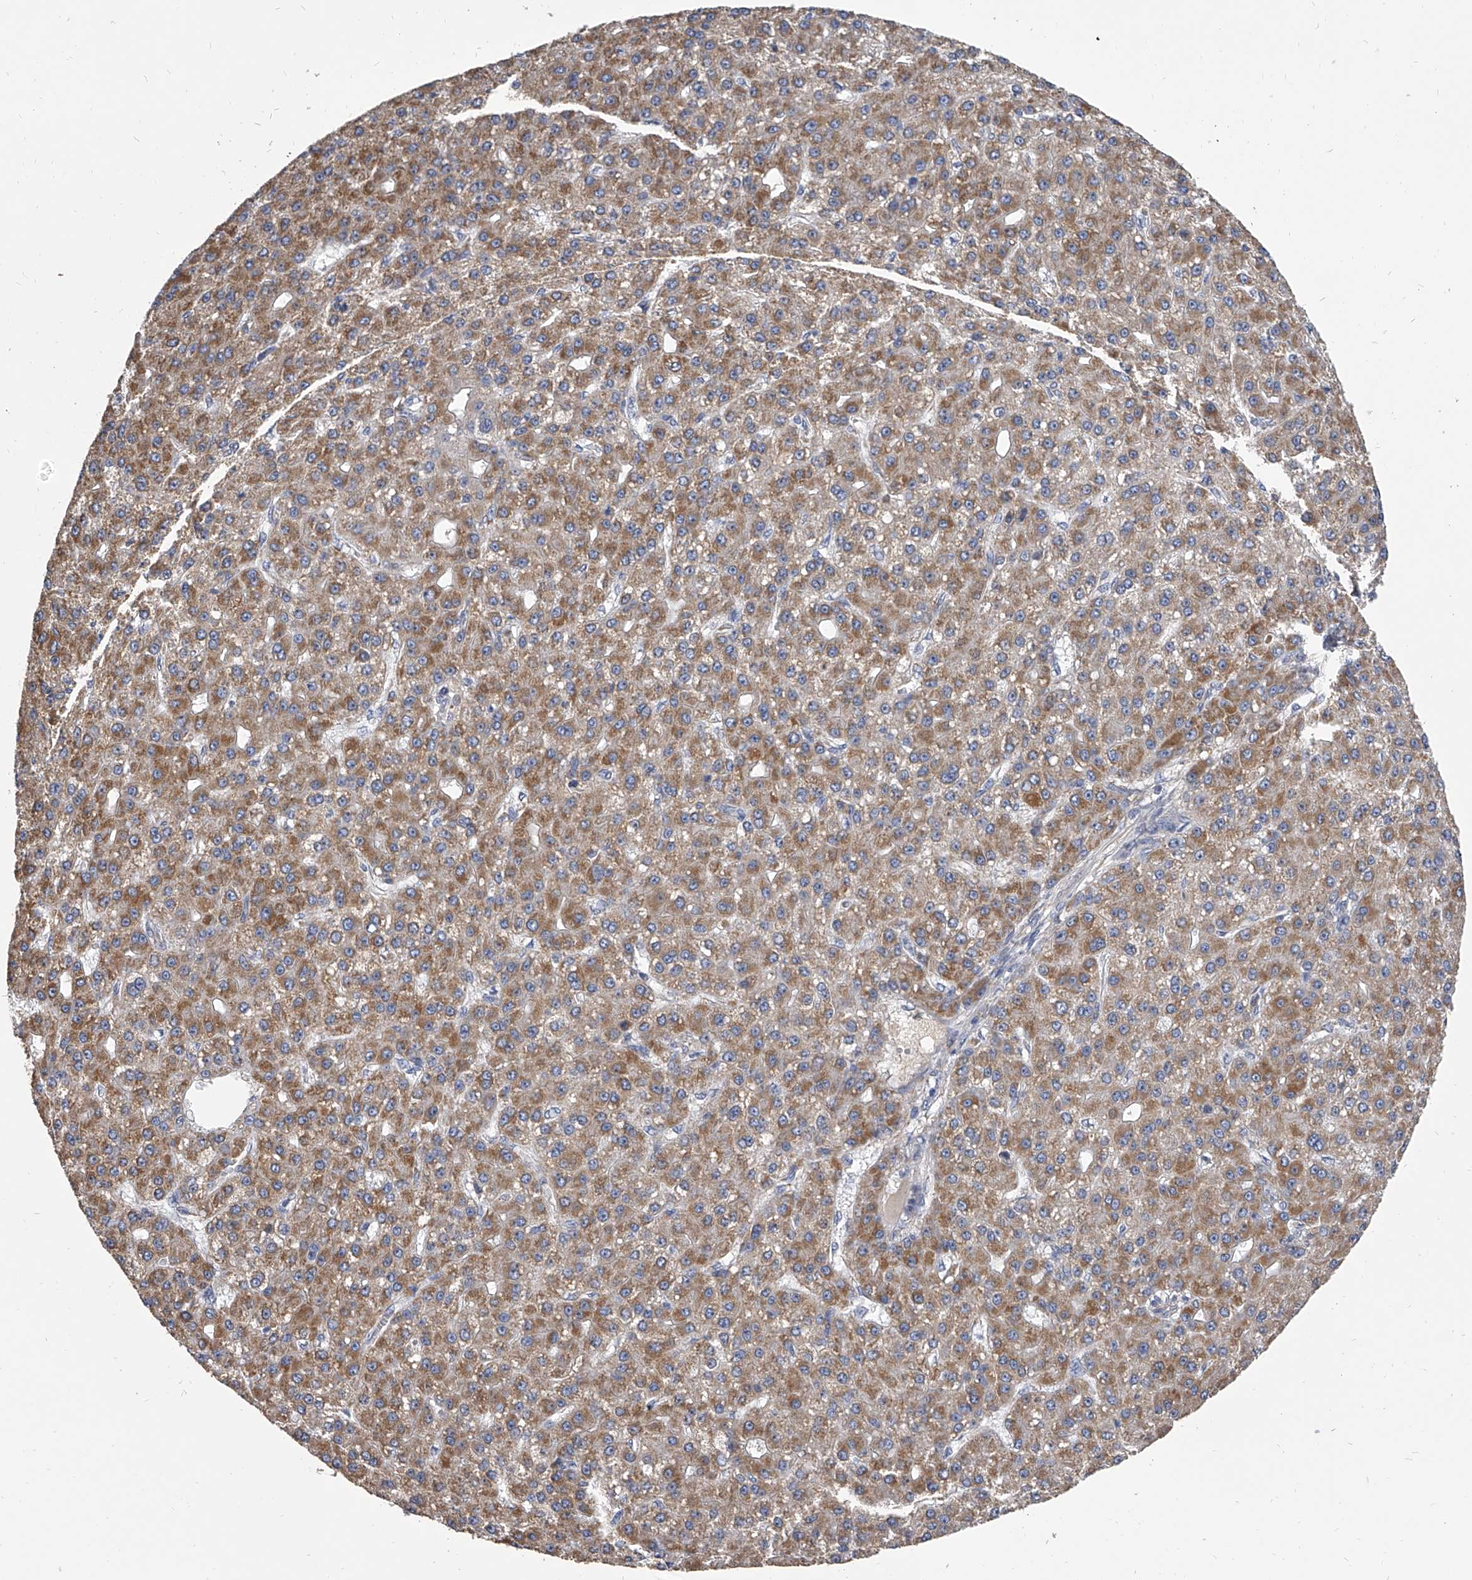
{"staining": {"intensity": "moderate", "quantity": ">75%", "location": "cytoplasmic/membranous"}, "tissue": "liver cancer", "cell_type": "Tumor cells", "image_type": "cancer", "snomed": [{"axis": "morphology", "description": "Carcinoma, Hepatocellular, NOS"}, {"axis": "topography", "description": "Liver"}], "caption": "The histopathology image displays staining of liver cancer, revealing moderate cytoplasmic/membranous protein positivity (brown color) within tumor cells.", "gene": "MRPL28", "patient": {"sex": "male", "age": 67}}